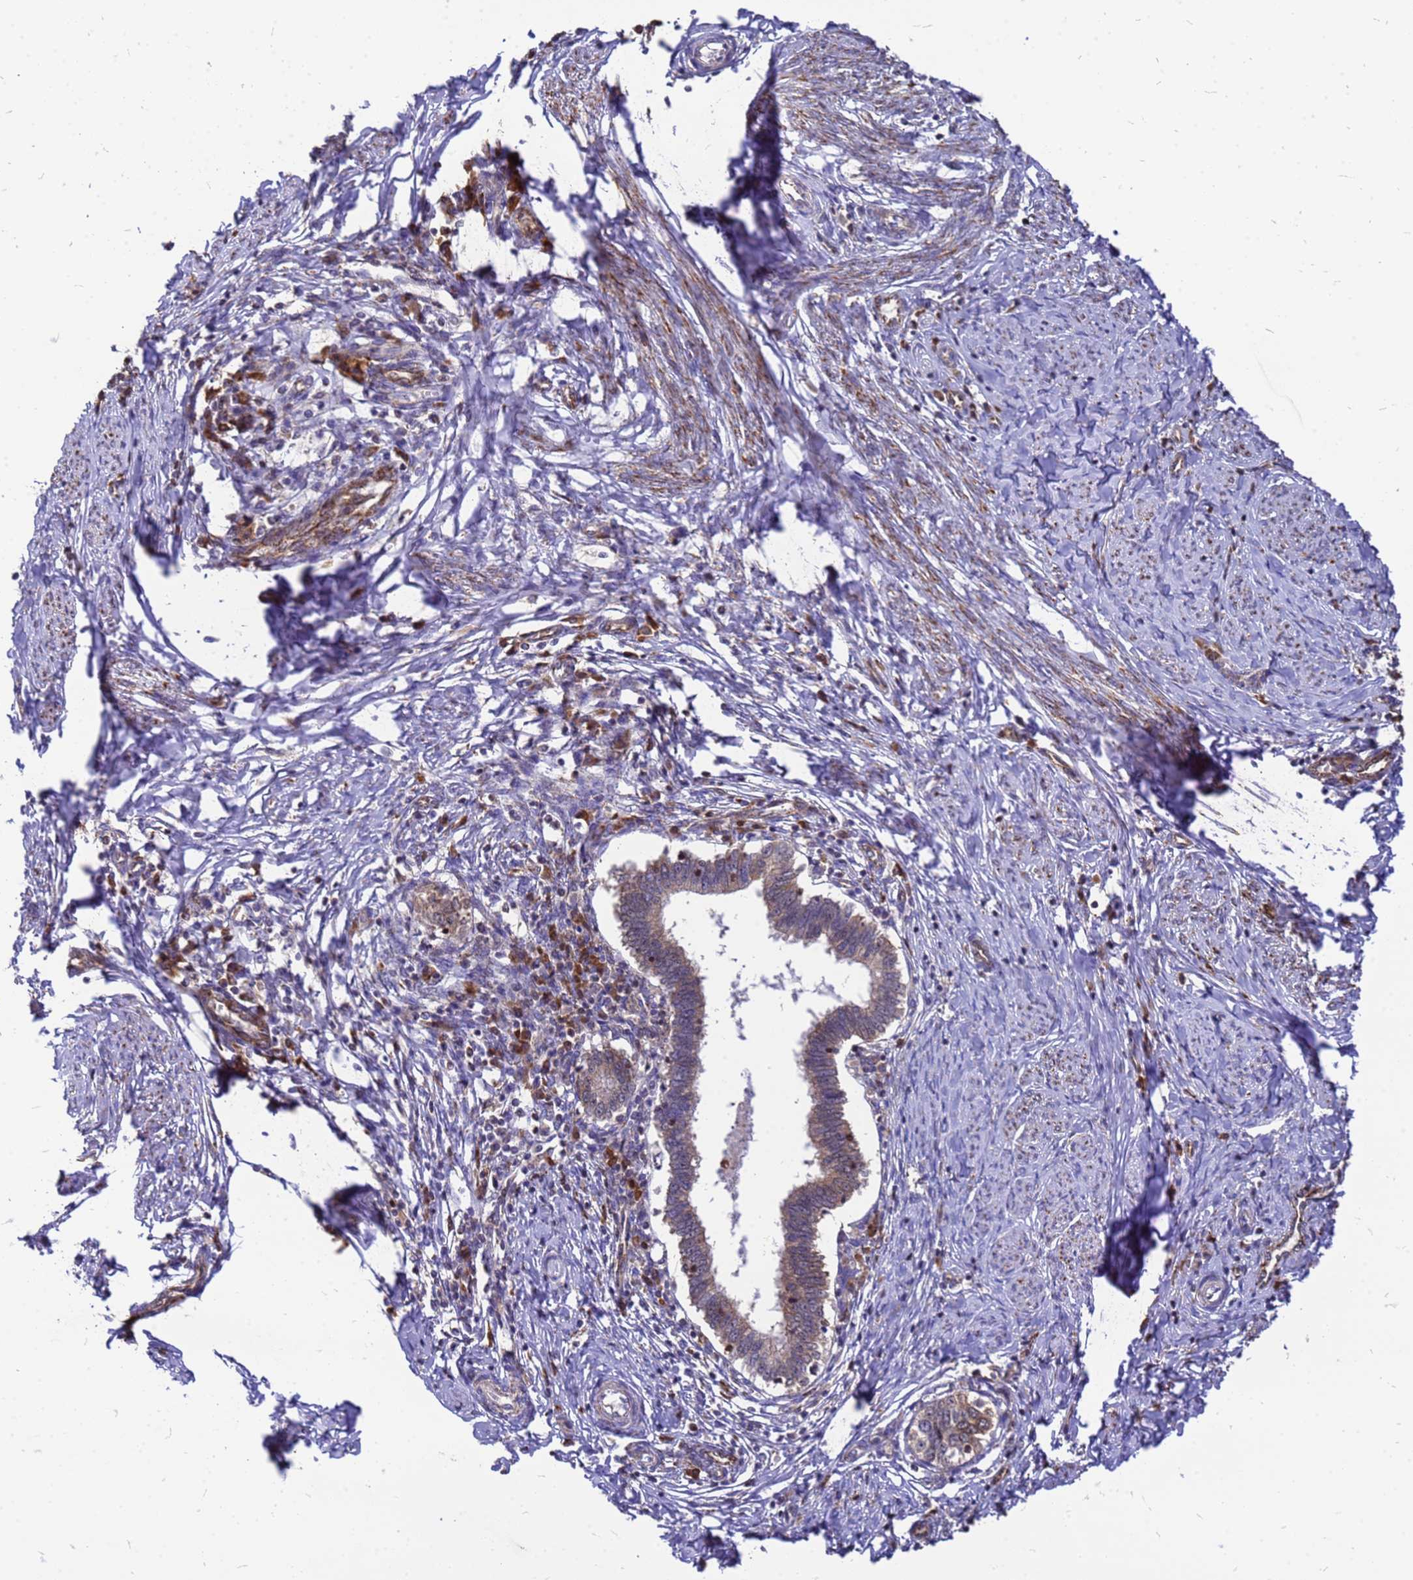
{"staining": {"intensity": "moderate", "quantity": ">75%", "location": "cytoplasmic/membranous"}, "tissue": "cervical cancer", "cell_type": "Tumor cells", "image_type": "cancer", "snomed": [{"axis": "morphology", "description": "Adenocarcinoma, NOS"}, {"axis": "topography", "description": "Cervix"}], "caption": "Immunohistochemistry (IHC) (DAB (3,3'-diaminobenzidine)) staining of cervical cancer exhibits moderate cytoplasmic/membranous protein positivity in about >75% of tumor cells. Using DAB (3,3'-diaminobenzidine) (brown) and hematoxylin (blue) stains, captured at high magnification using brightfield microscopy.", "gene": "CMC4", "patient": {"sex": "female", "age": 36}}